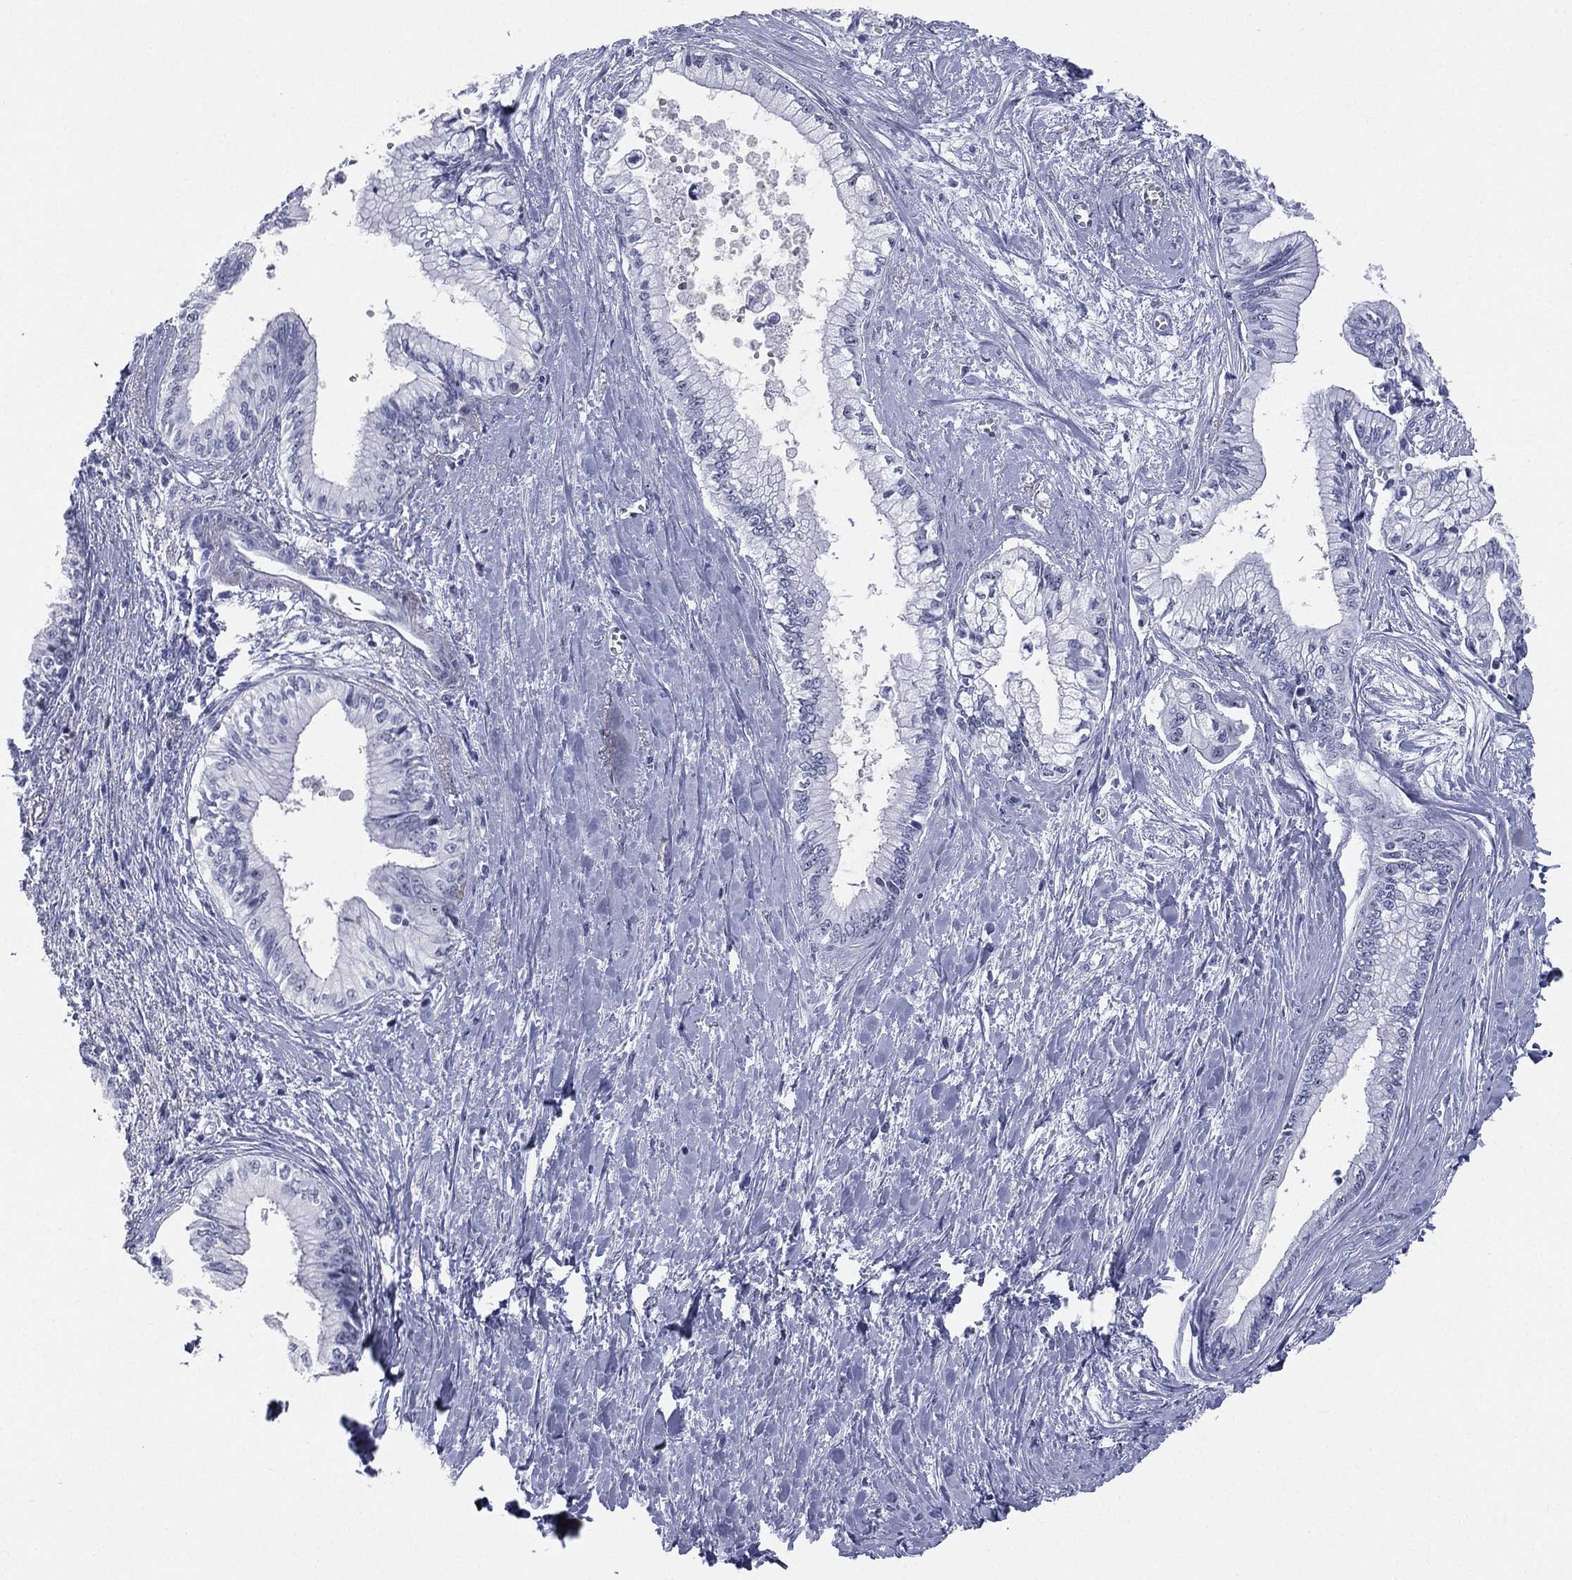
{"staining": {"intensity": "negative", "quantity": "none", "location": "none"}, "tissue": "pancreatic cancer", "cell_type": "Tumor cells", "image_type": "cancer", "snomed": [{"axis": "morphology", "description": "Adenocarcinoma, NOS"}, {"axis": "topography", "description": "Pancreas"}], "caption": "DAB immunohistochemical staining of pancreatic cancer displays no significant staining in tumor cells. The staining was performed using DAB to visualize the protein expression in brown, while the nuclei were stained in blue with hematoxylin (Magnification: 20x).", "gene": "CD22", "patient": {"sex": "female", "age": 61}}